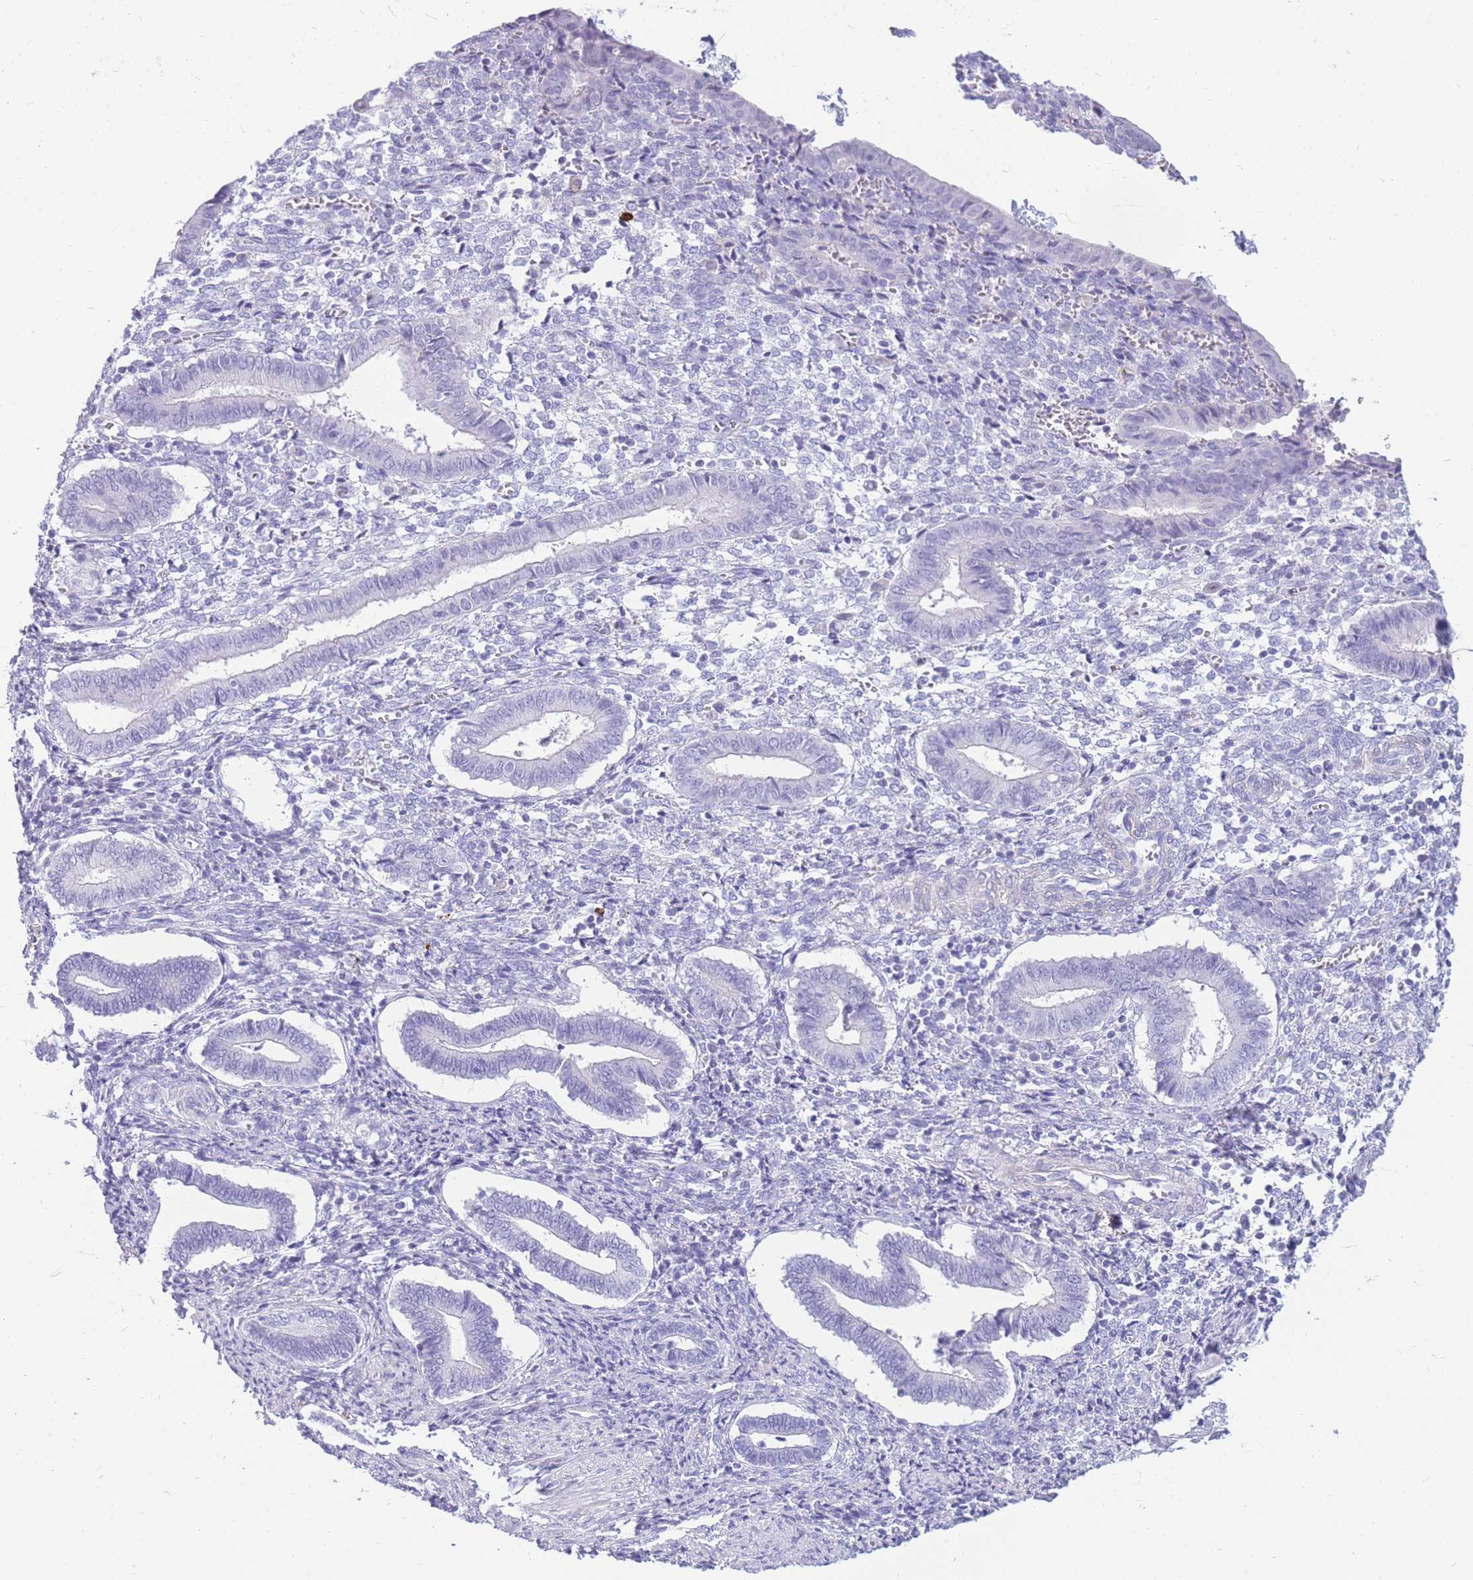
{"staining": {"intensity": "negative", "quantity": "none", "location": "none"}, "tissue": "endometrium", "cell_type": "Cells in endometrial stroma", "image_type": "normal", "snomed": [{"axis": "morphology", "description": "Normal tissue, NOS"}, {"axis": "topography", "description": "Other"}, {"axis": "topography", "description": "Endometrium"}], "caption": "There is no significant staining in cells in endometrial stroma of endometrium. The staining is performed using DAB brown chromogen with nuclei counter-stained in using hematoxylin.", "gene": "ZFP62", "patient": {"sex": "female", "age": 44}}